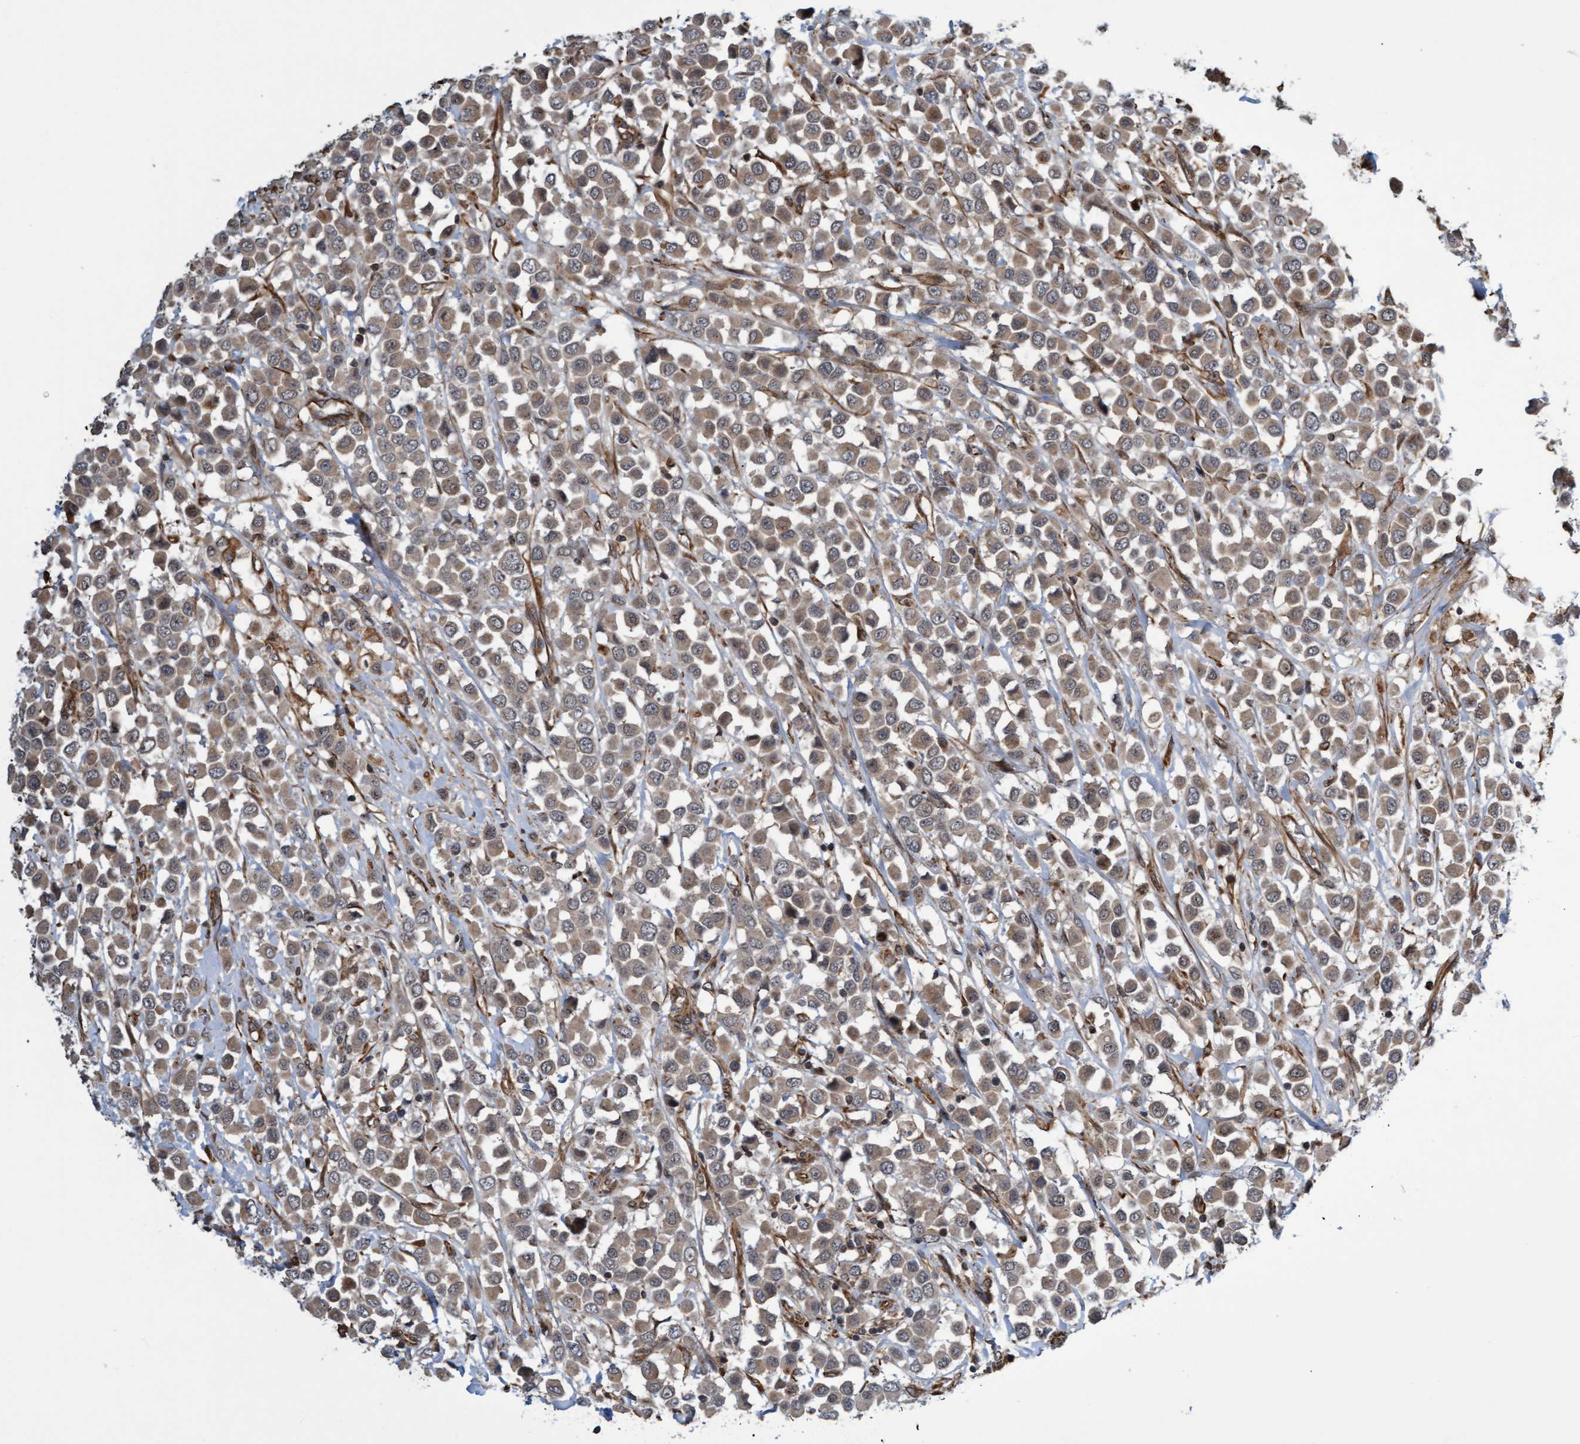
{"staining": {"intensity": "moderate", "quantity": ">75%", "location": "cytoplasmic/membranous"}, "tissue": "breast cancer", "cell_type": "Tumor cells", "image_type": "cancer", "snomed": [{"axis": "morphology", "description": "Duct carcinoma"}, {"axis": "topography", "description": "Breast"}], "caption": "Moderate cytoplasmic/membranous positivity for a protein is identified in approximately >75% of tumor cells of breast invasive ductal carcinoma using immunohistochemistry (IHC).", "gene": "TNFRSF10B", "patient": {"sex": "female", "age": 61}}